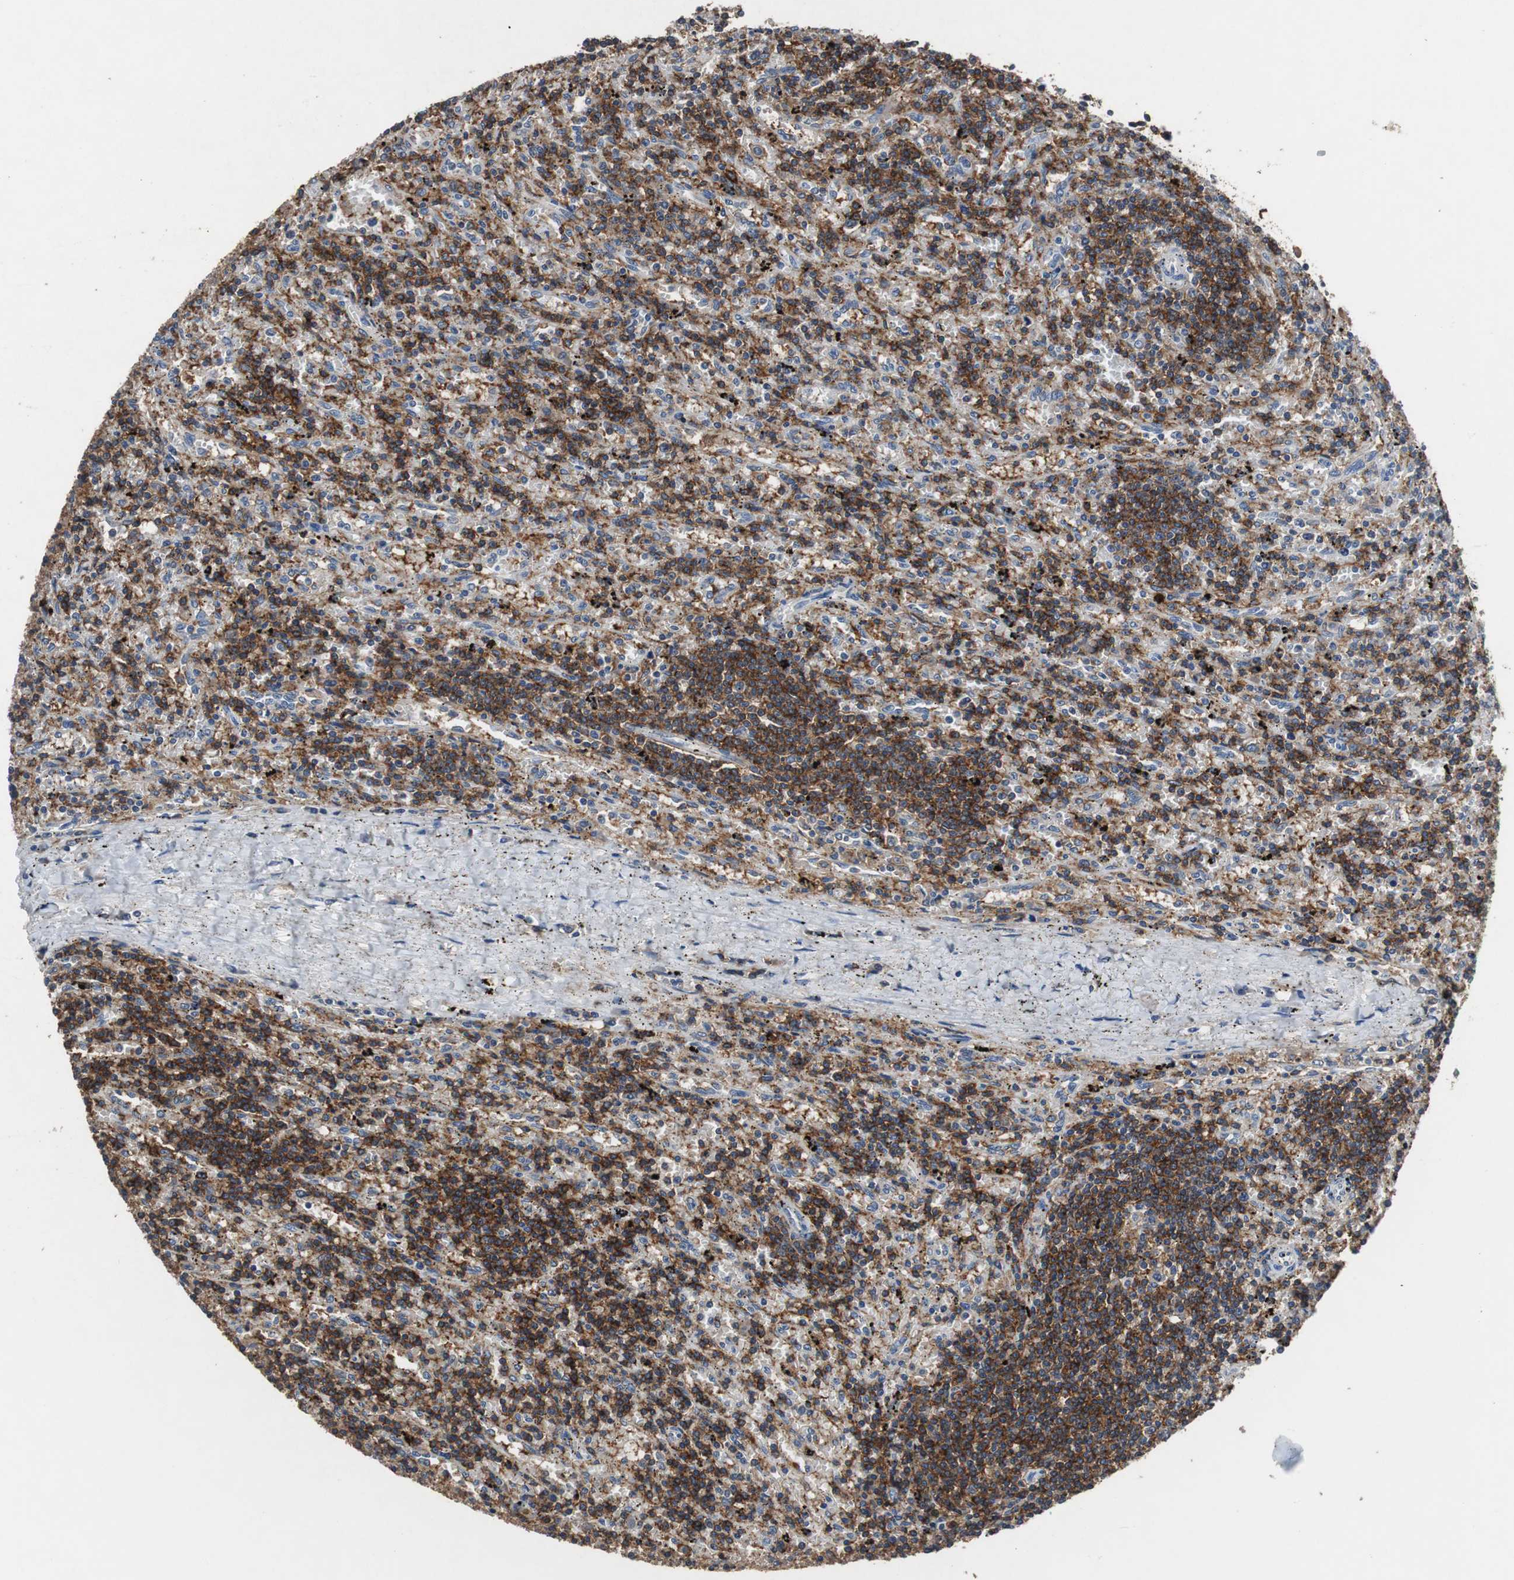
{"staining": {"intensity": "strong", "quantity": ">75%", "location": "cytoplasmic/membranous"}, "tissue": "lymphoma", "cell_type": "Tumor cells", "image_type": "cancer", "snomed": [{"axis": "morphology", "description": "Malignant lymphoma, non-Hodgkin's type, Low grade"}, {"axis": "topography", "description": "Spleen"}], "caption": "A high amount of strong cytoplasmic/membranous expression is appreciated in approximately >75% of tumor cells in malignant lymphoma, non-Hodgkin's type (low-grade) tissue.", "gene": "SCIMP", "patient": {"sex": "male", "age": 76}}